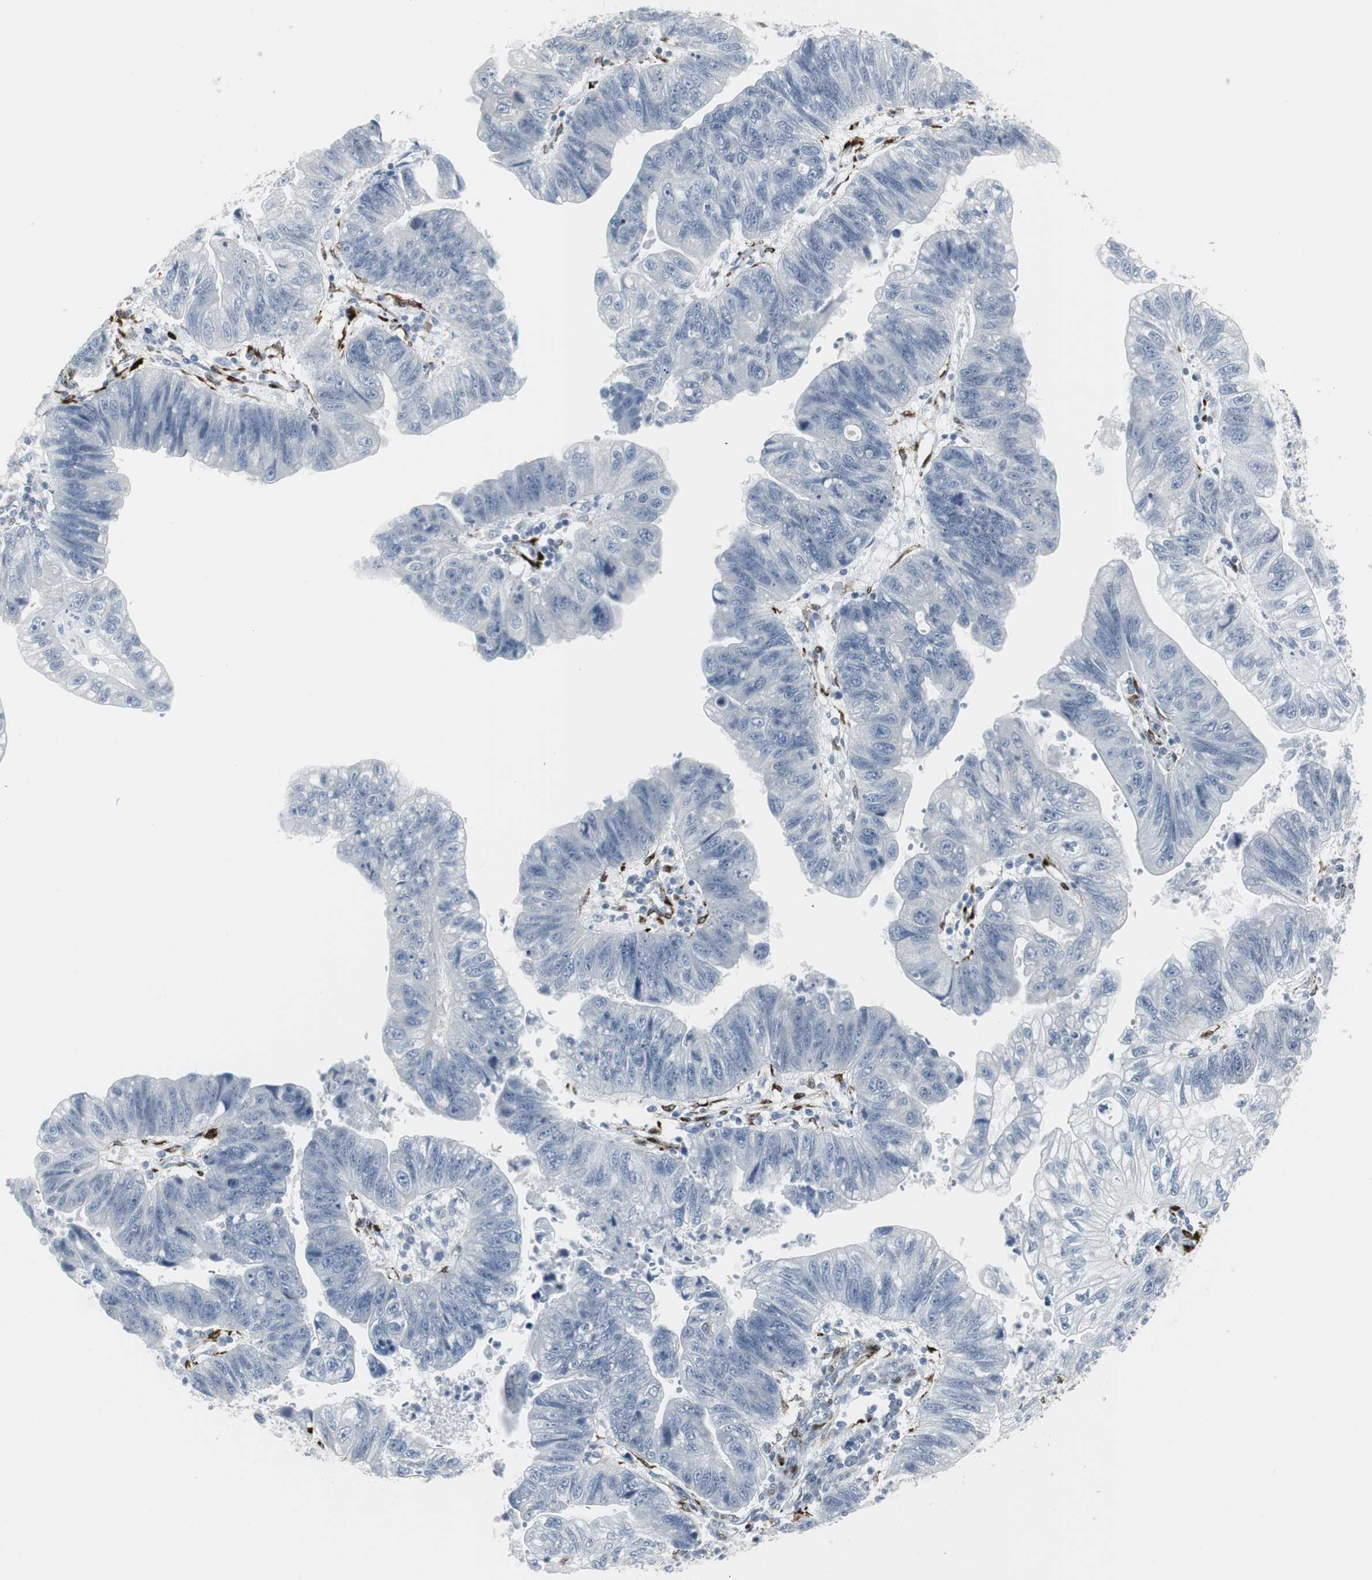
{"staining": {"intensity": "negative", "quantity": "none", "location": "none"}, "tissue": "stomach cancer", "cell_type": "Tumor cells", "image_type": "cancer", "snomed": [{"axis": "morphology", "description": "Adenocarcinoma, NOS"}, {"axis": "topography", "description": "Stomach"}], "caption": "IHC image of stomach adenocarcinoma stained for a protein (brown), which demonstrates no expression in tumor cells.", "gene": "PPP1R14A", "patient": {"sex": "male", "age": 59}}